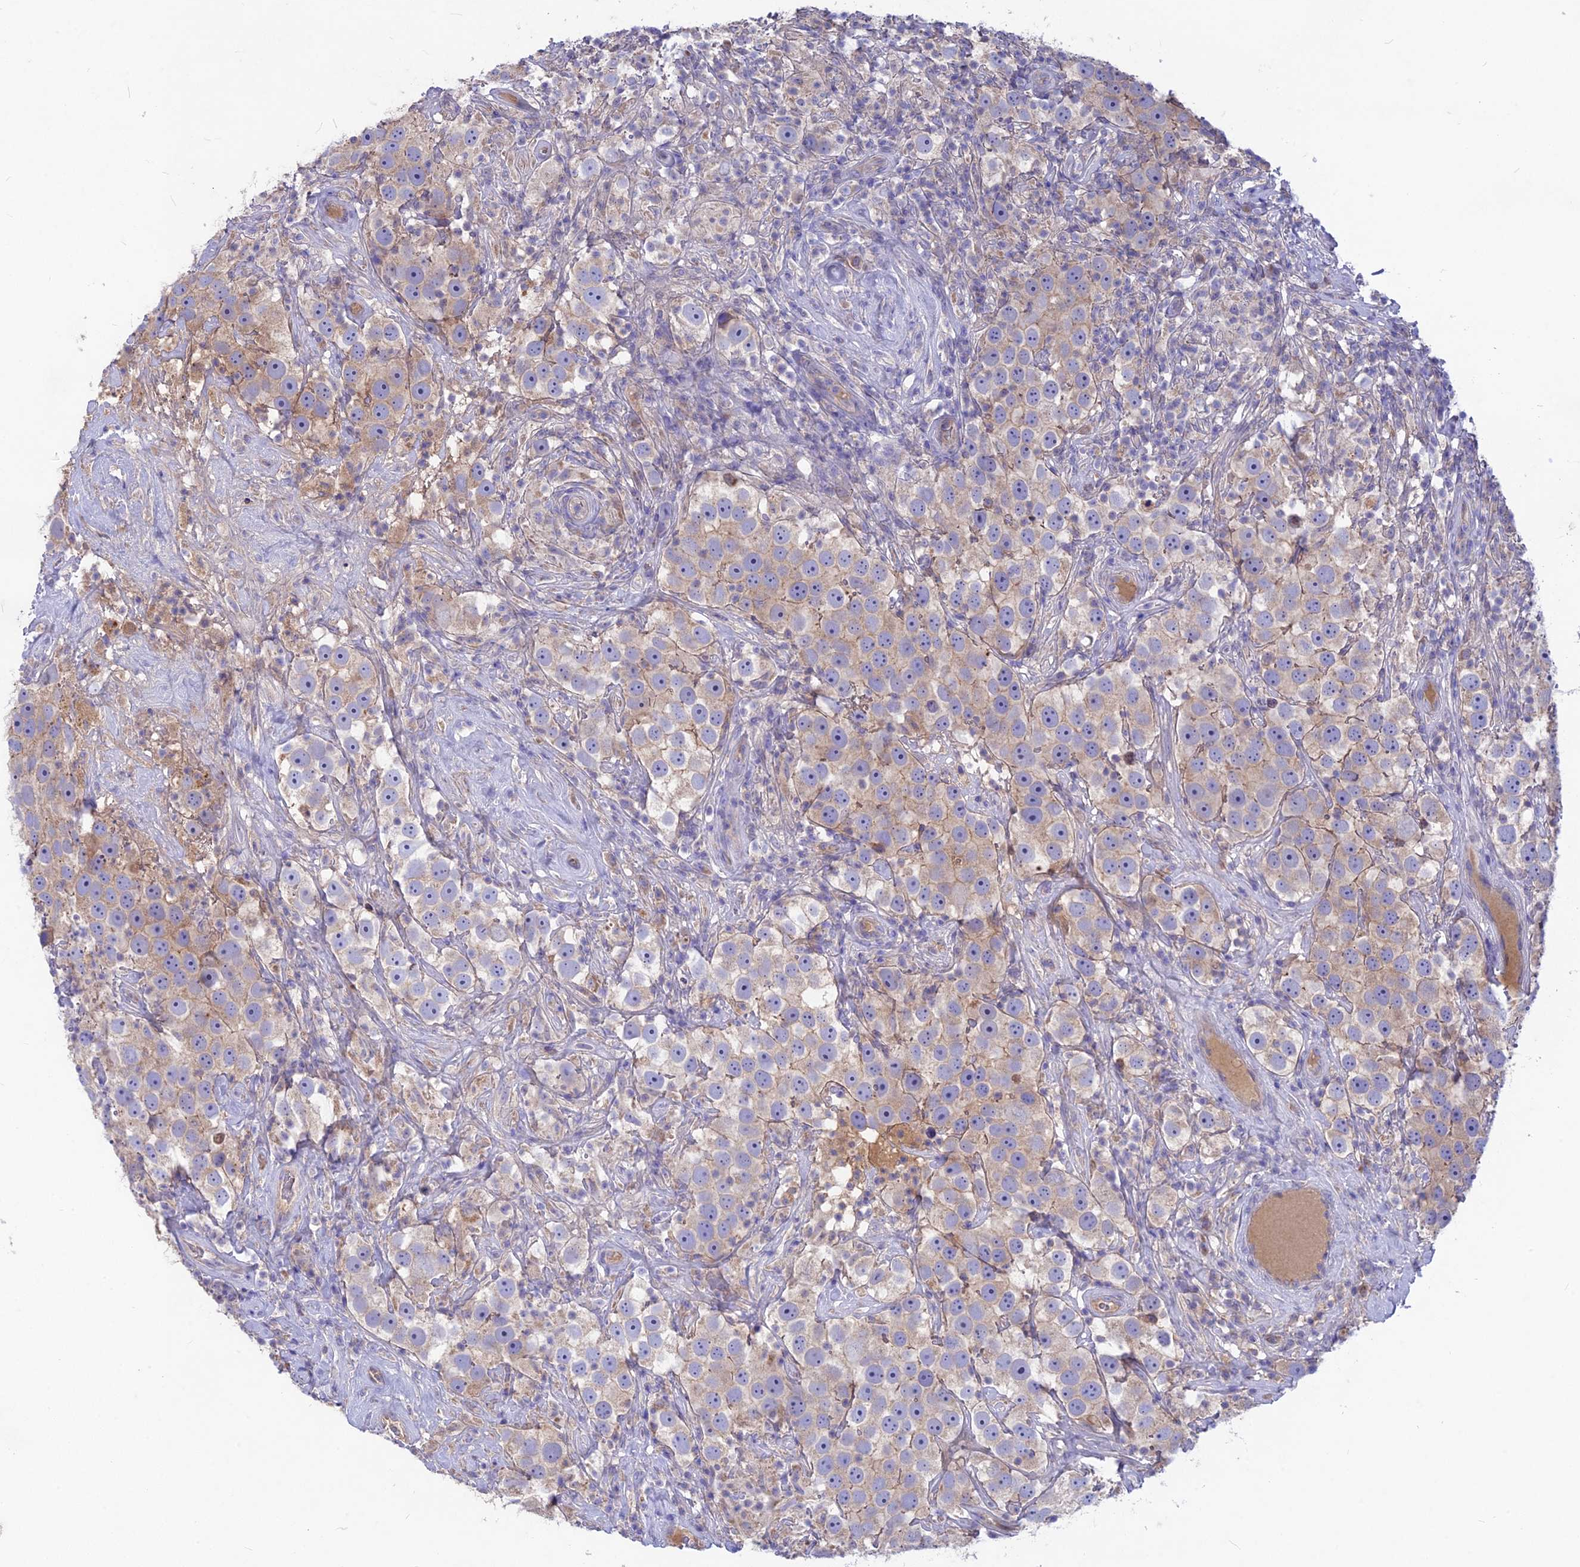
{"staining": {"intensity": "weak", "quantity": "25%-75%", "location": "cytoplasmic/membranous"}, "tissue": "testis cancer", "cell_type": "Tumor cells", "image_type": "cancer", "snomed": [{"axis": "morphology", "description": "Seminoma, NOS"}, {"axis": "topography", "description": "Testis"}], "caption": "IHC image of human testis seminoma stained for a protein (brown), which displays low levels of weak cytoplasmic/membranous expression in approximately 25%-75% of tumor cells.", "gene": "PZP", "patient": {"sex": "male", "age": 49}}